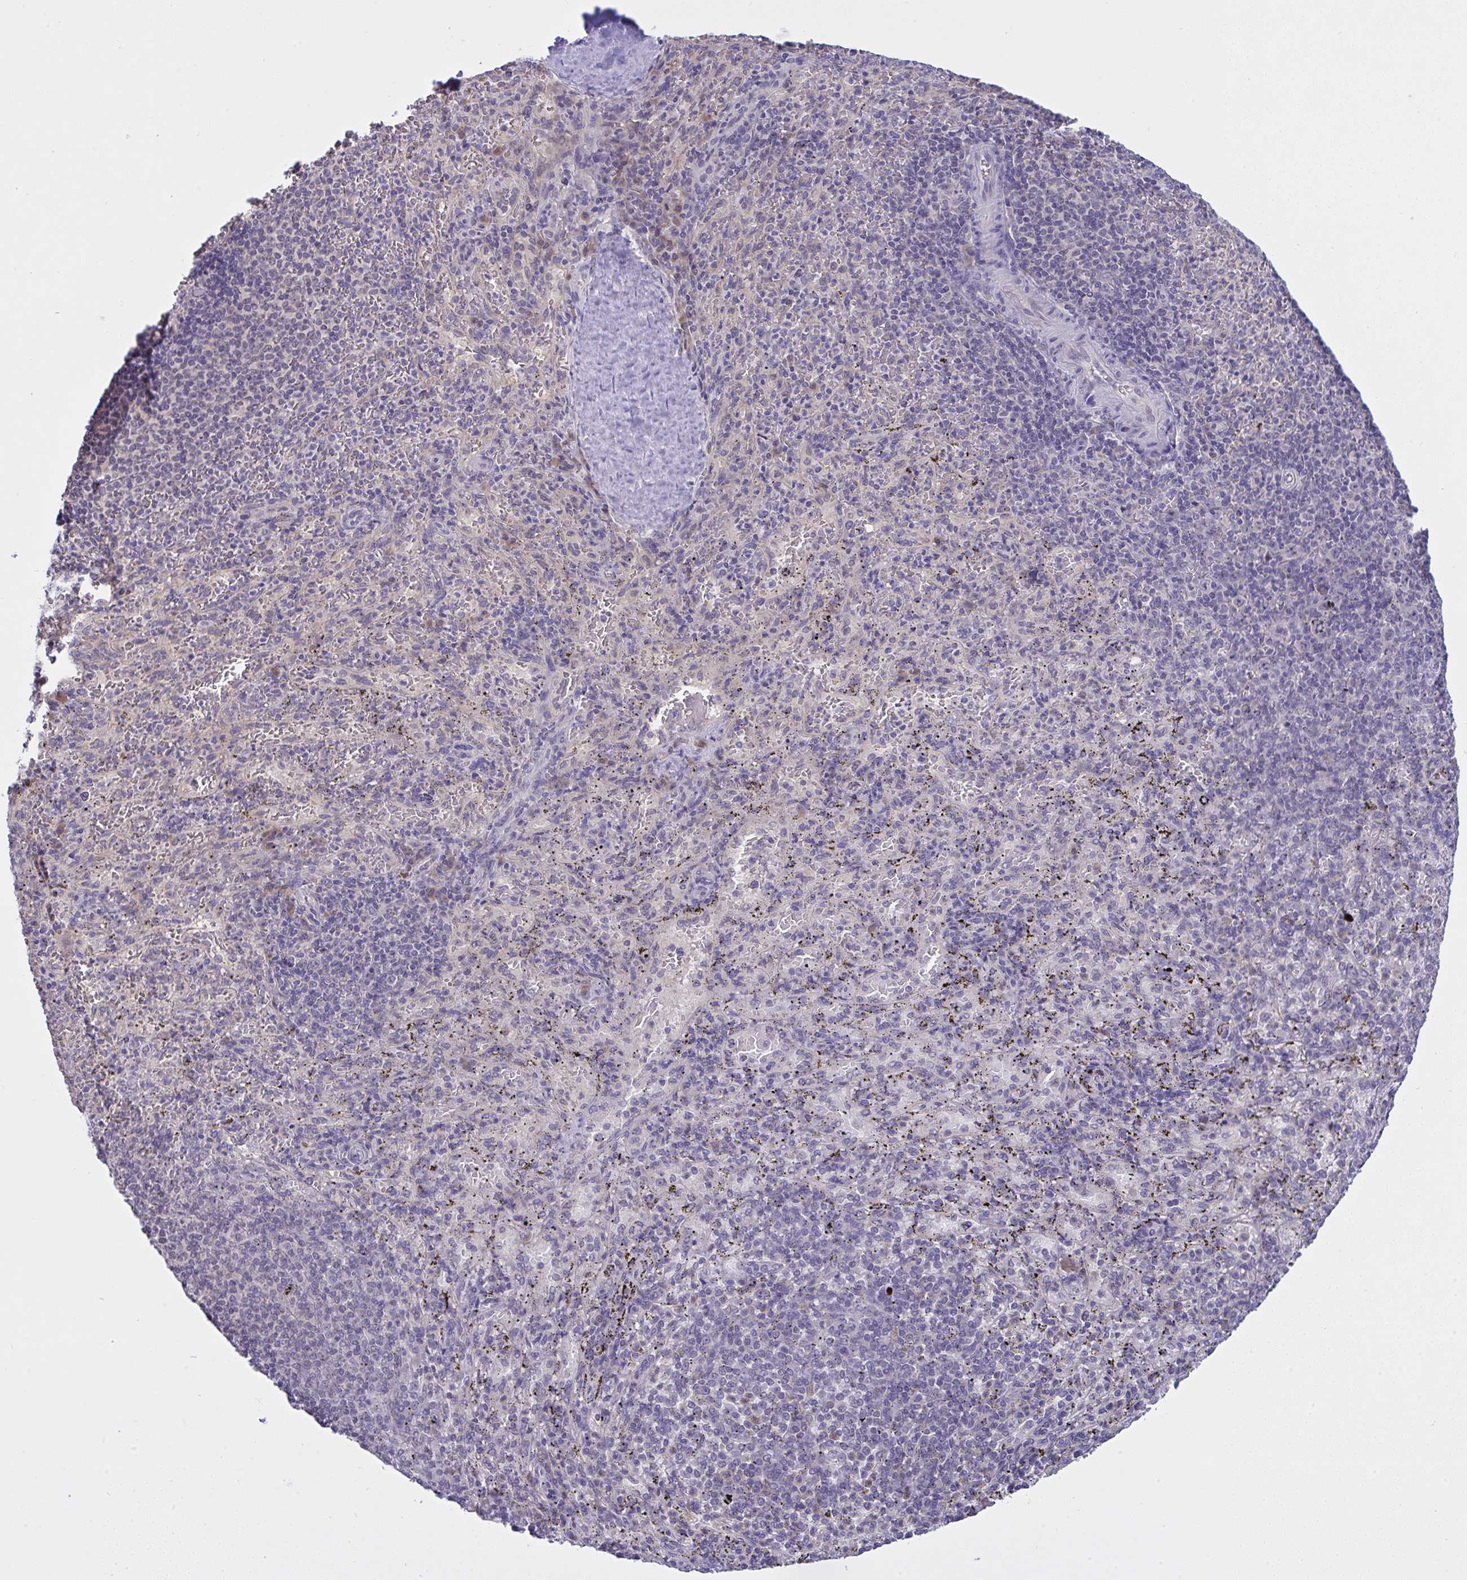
{"staining": {"intensity": "negative", "quantity": "none", "location": "none"}, "tissue": "spleen", "cell_type": "Cells in red pulp", "image_type": "normal", "snomed": [{"axis": "morphology", "description": "Normal tissue, NOS"}, {"axis": "topography", "description": "Spleen"}], "caption": "Immunohistochemistry (IHC) micrograph of benign spleen stained for a protein (brown), which exhibits no staining in cells in red pulp. The staining was performed using DAB to visualize the protein expression in brown, while the nuclei were stained in blue with hematoxylin (Magnification: 20x).", "gene": "TMEM41A", "patient": {"sex": "male", "age": 57}}